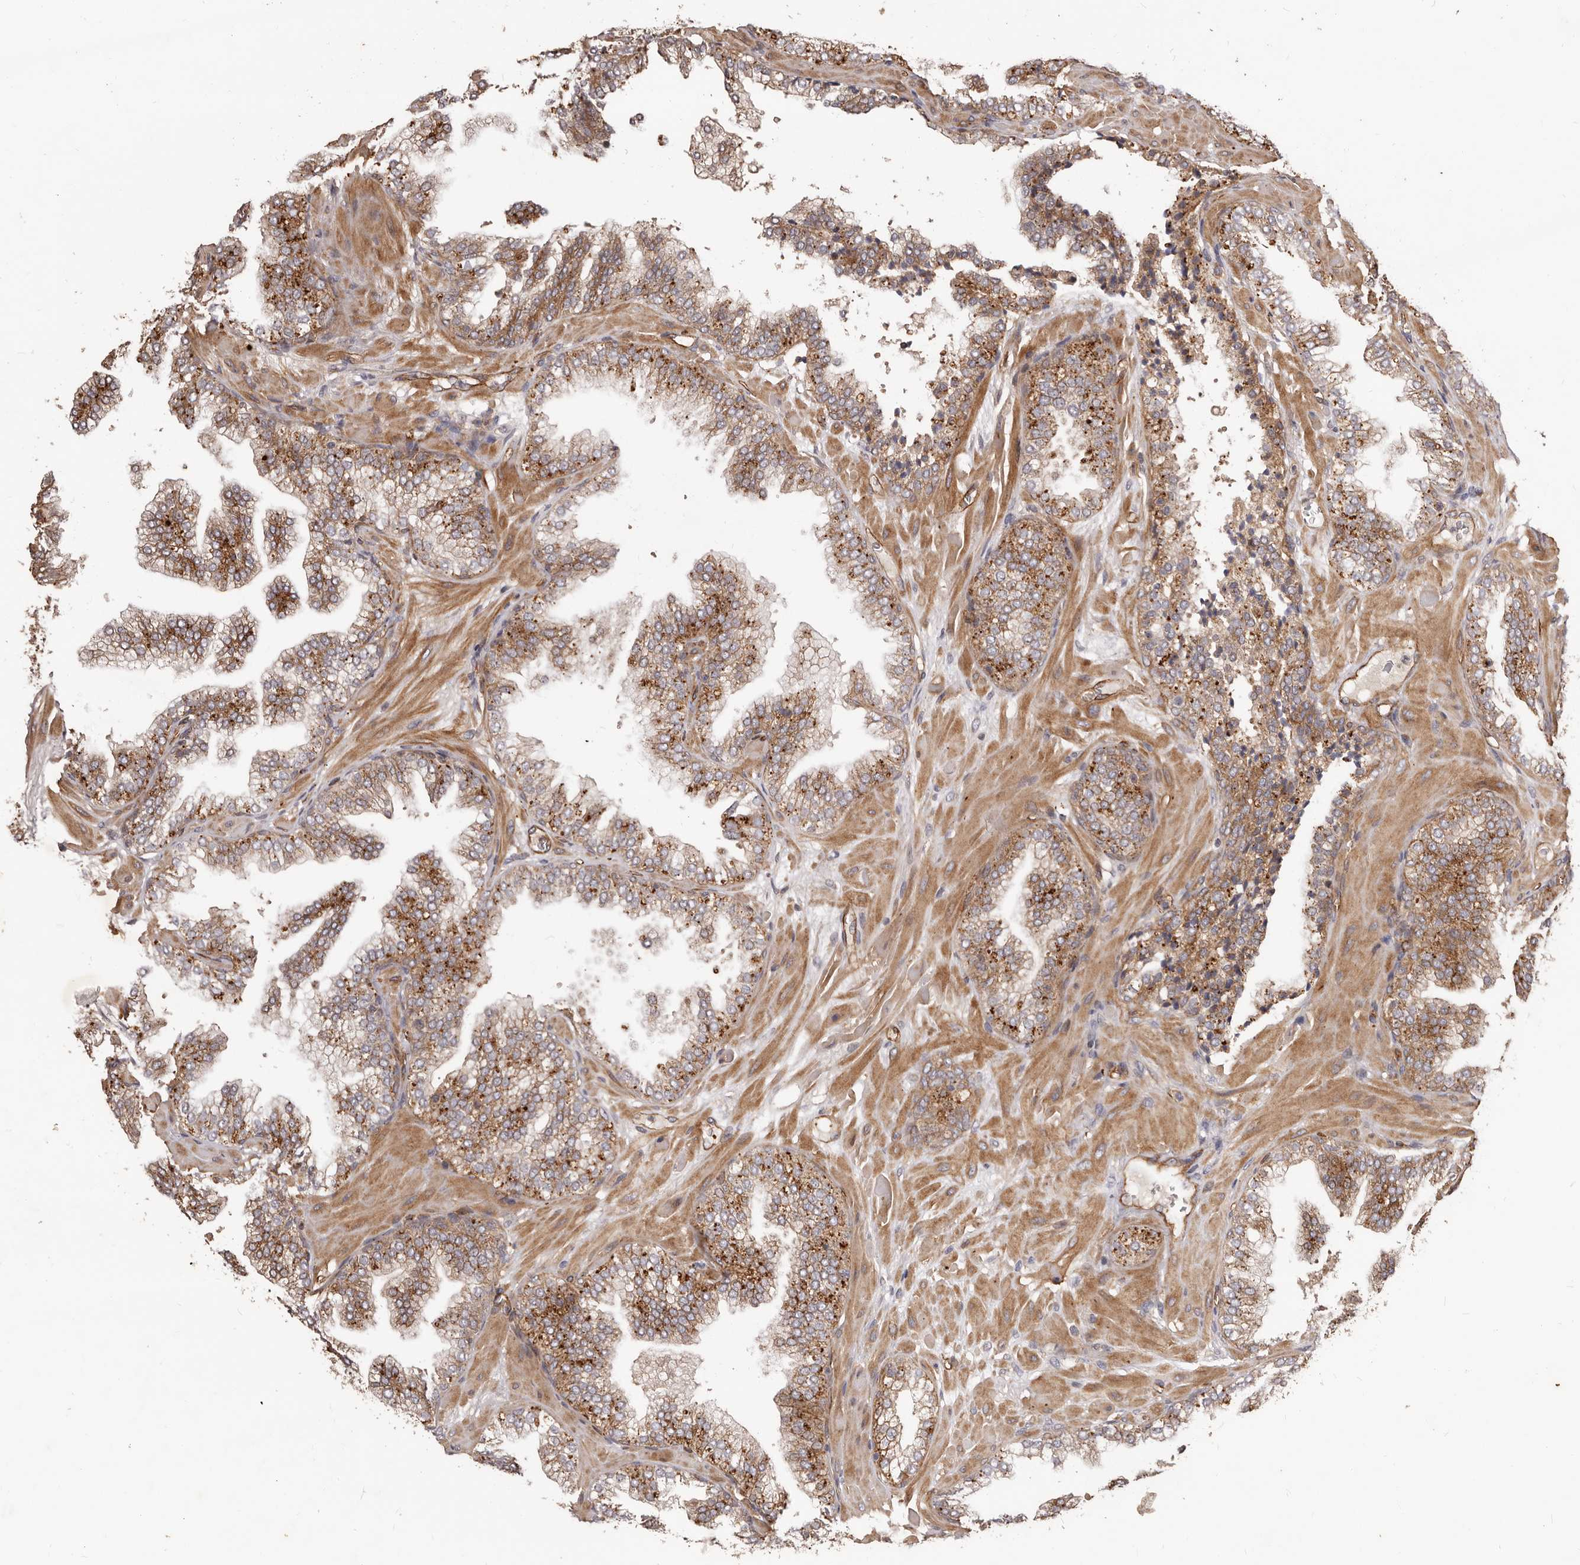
{"staining": {"intensity": "weak", "quantity": ">75%", "location": "cytoplasmic/membranous"}, "tissue": "prostate cancer", "cell_type": "Tumor cells", "image_type": "cancer", "snomed": [{"axis": "morphology", "description": "Adenocarcinoma, High grade"}, {"axis": "topography", "description": "Prostate"}], "caption": "This is a histology image of immunohistochemistry staining of prostate cancer, which shows weak staining in the cytoplasmic/membranous of tumor cells.", "gene": "GTPBP1", "patient": {"sex": "male", "age": 58}}